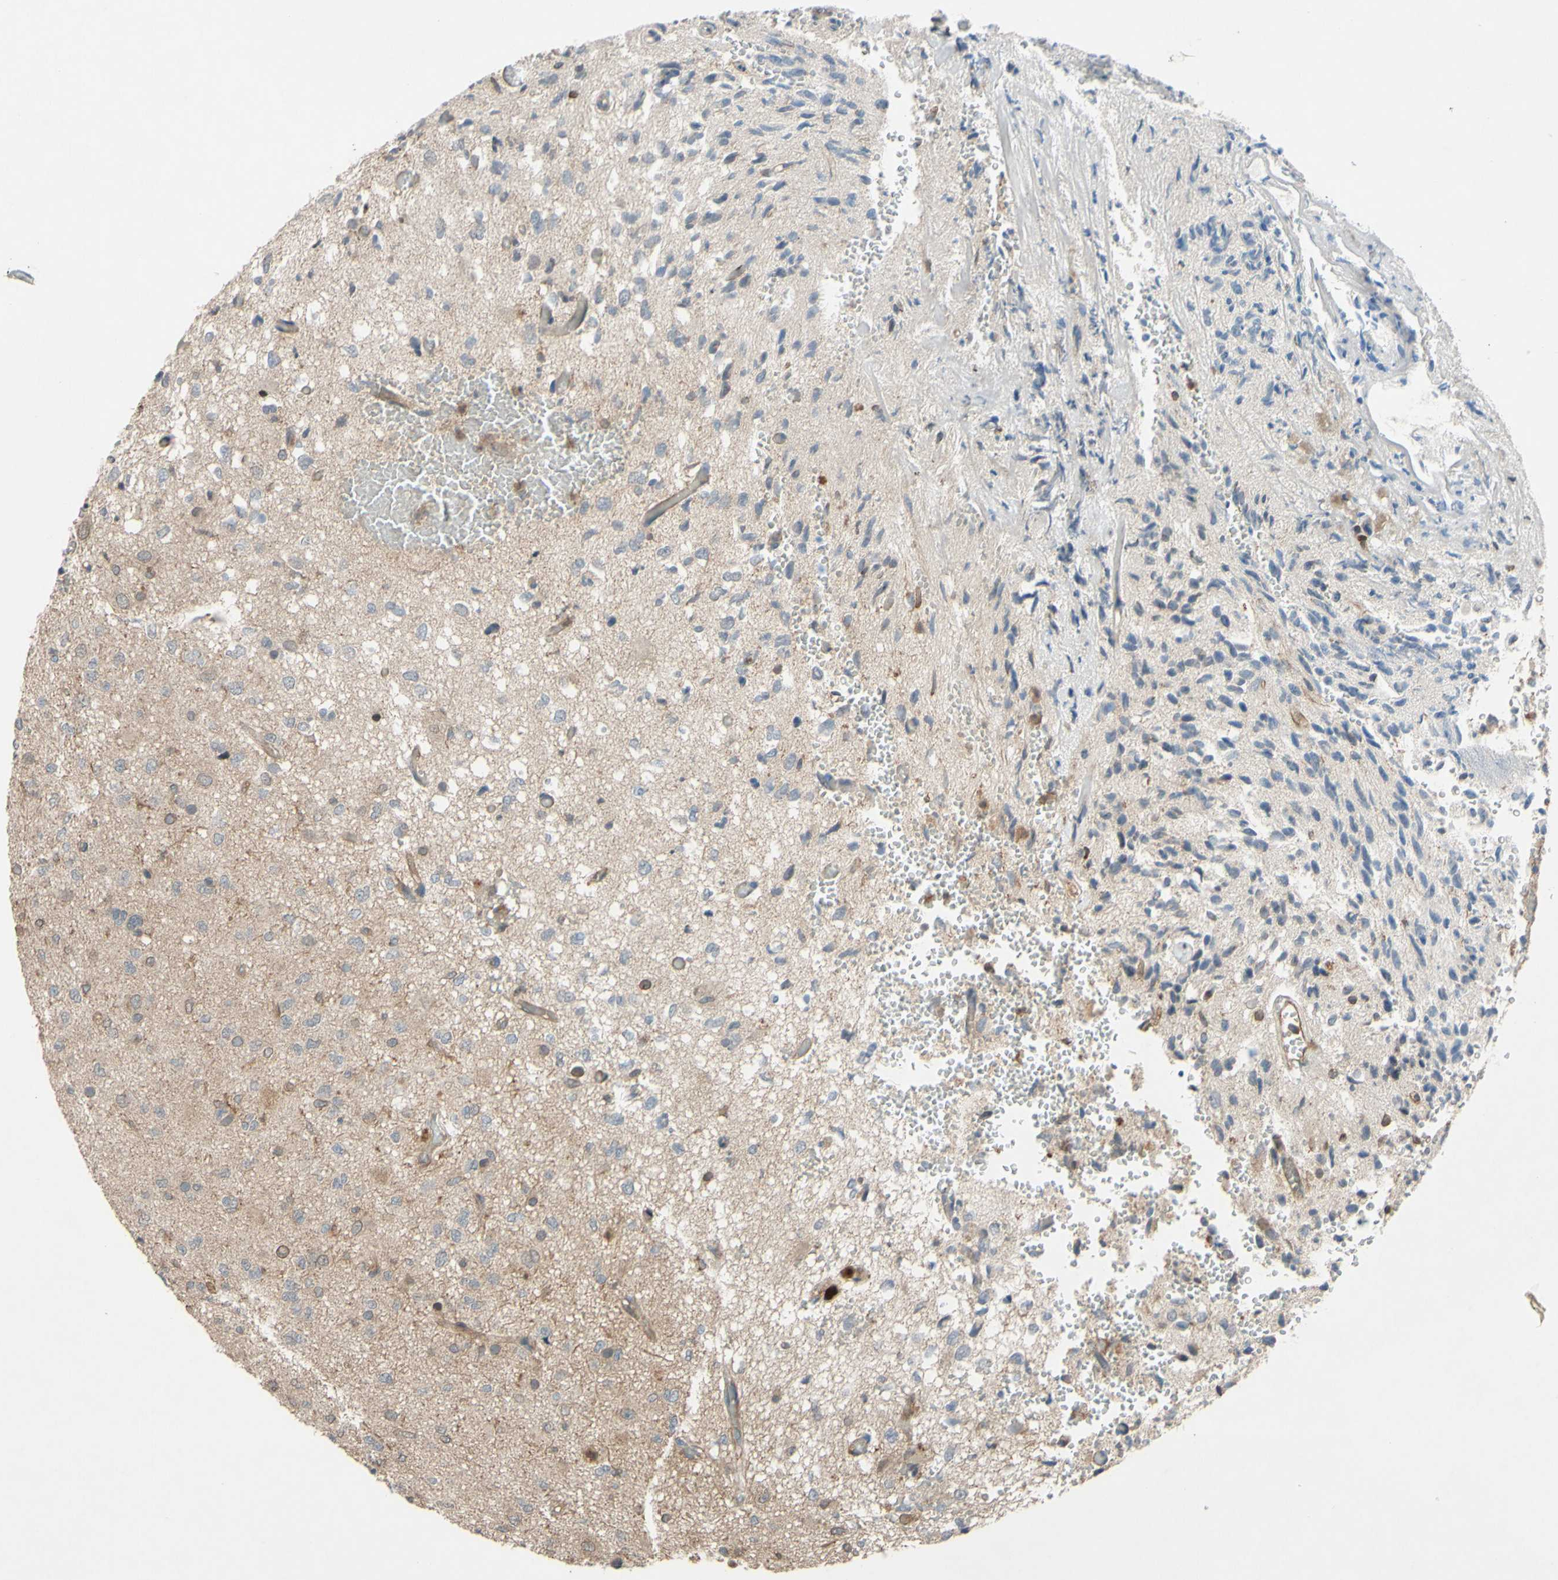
{"staining": {"intensity": "weak", "quantity": "25%-75%", "location": "cytoplasmic/membranous"}, "tissue": "glioma", "cell_type": "Tumor cells", "image_type": "cancer", "snomed": [{"axis": "morphology", "description": "Glioma, malignant, High grade"}, {"axis": "topography", "description": "pancreas cauda"}], "caption": "Tumor cells display weak cytoplasmic/membranous expression in approximately 25%-75% of cells in glioma.", "gene": "SHROOM4", "patient": {"sex": "male", "age": 60}}